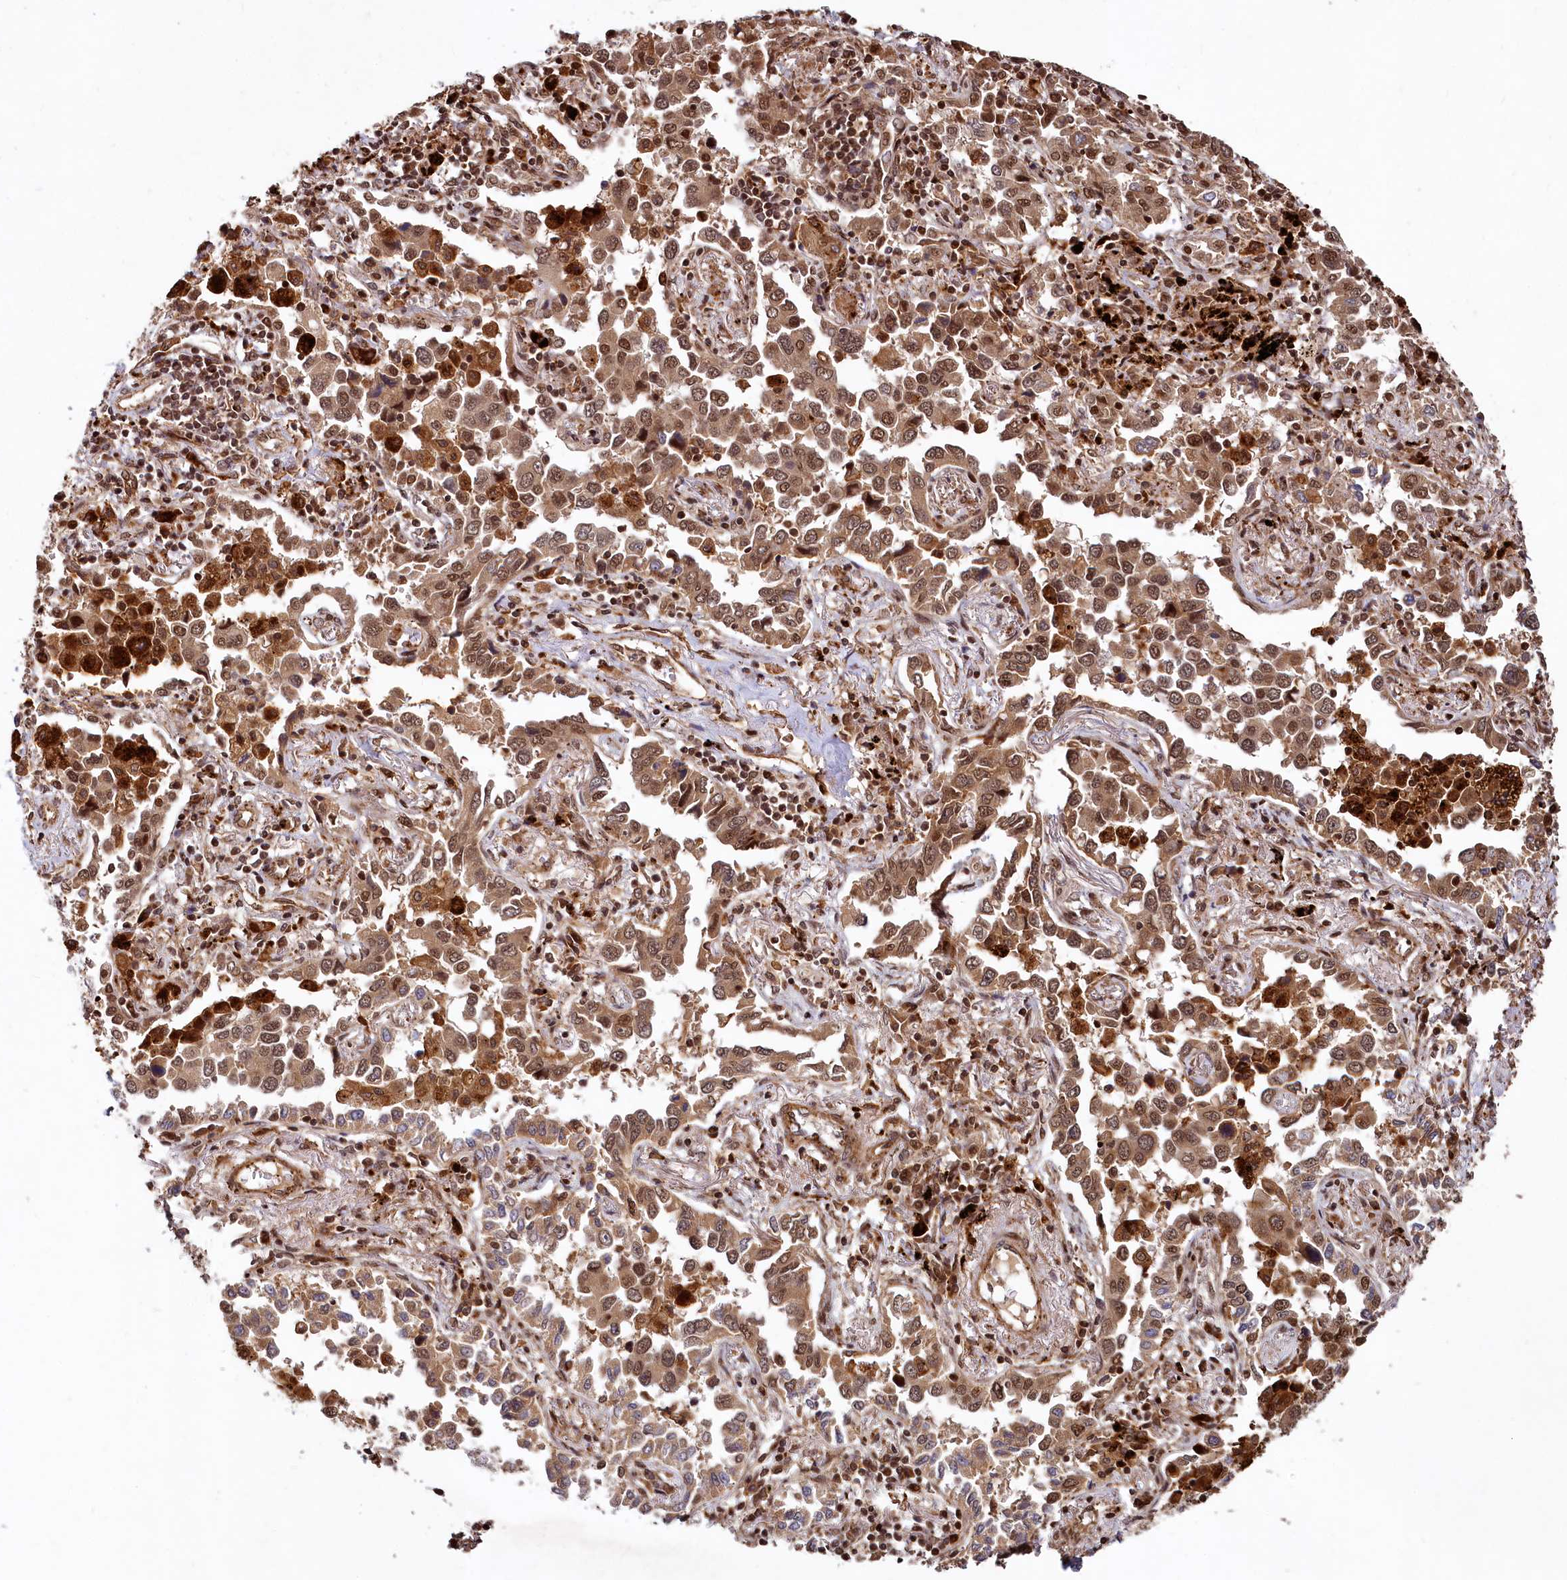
{"staining": {"intensity": "moderate", "quantity": ">75%", "location": "cytoplasmic/membranous,nuclear"}, "tissue": "lung cancer", "cell_type": "Tumor cells", "image_type": "cancer", "snomed": [{"axis": "morphology", "description": "Adenocarcinoma, NOS"}, {"axis": "topography", "description": "Lung"}], "caption": "Moderate cytoplasmic/membranous and nuclear protein expression is identified in approximately >75% of tumor cells in adenocarcinoma (lung).", "gene": "TRIM23", "patient": {"sex": "male", "age": 67}}